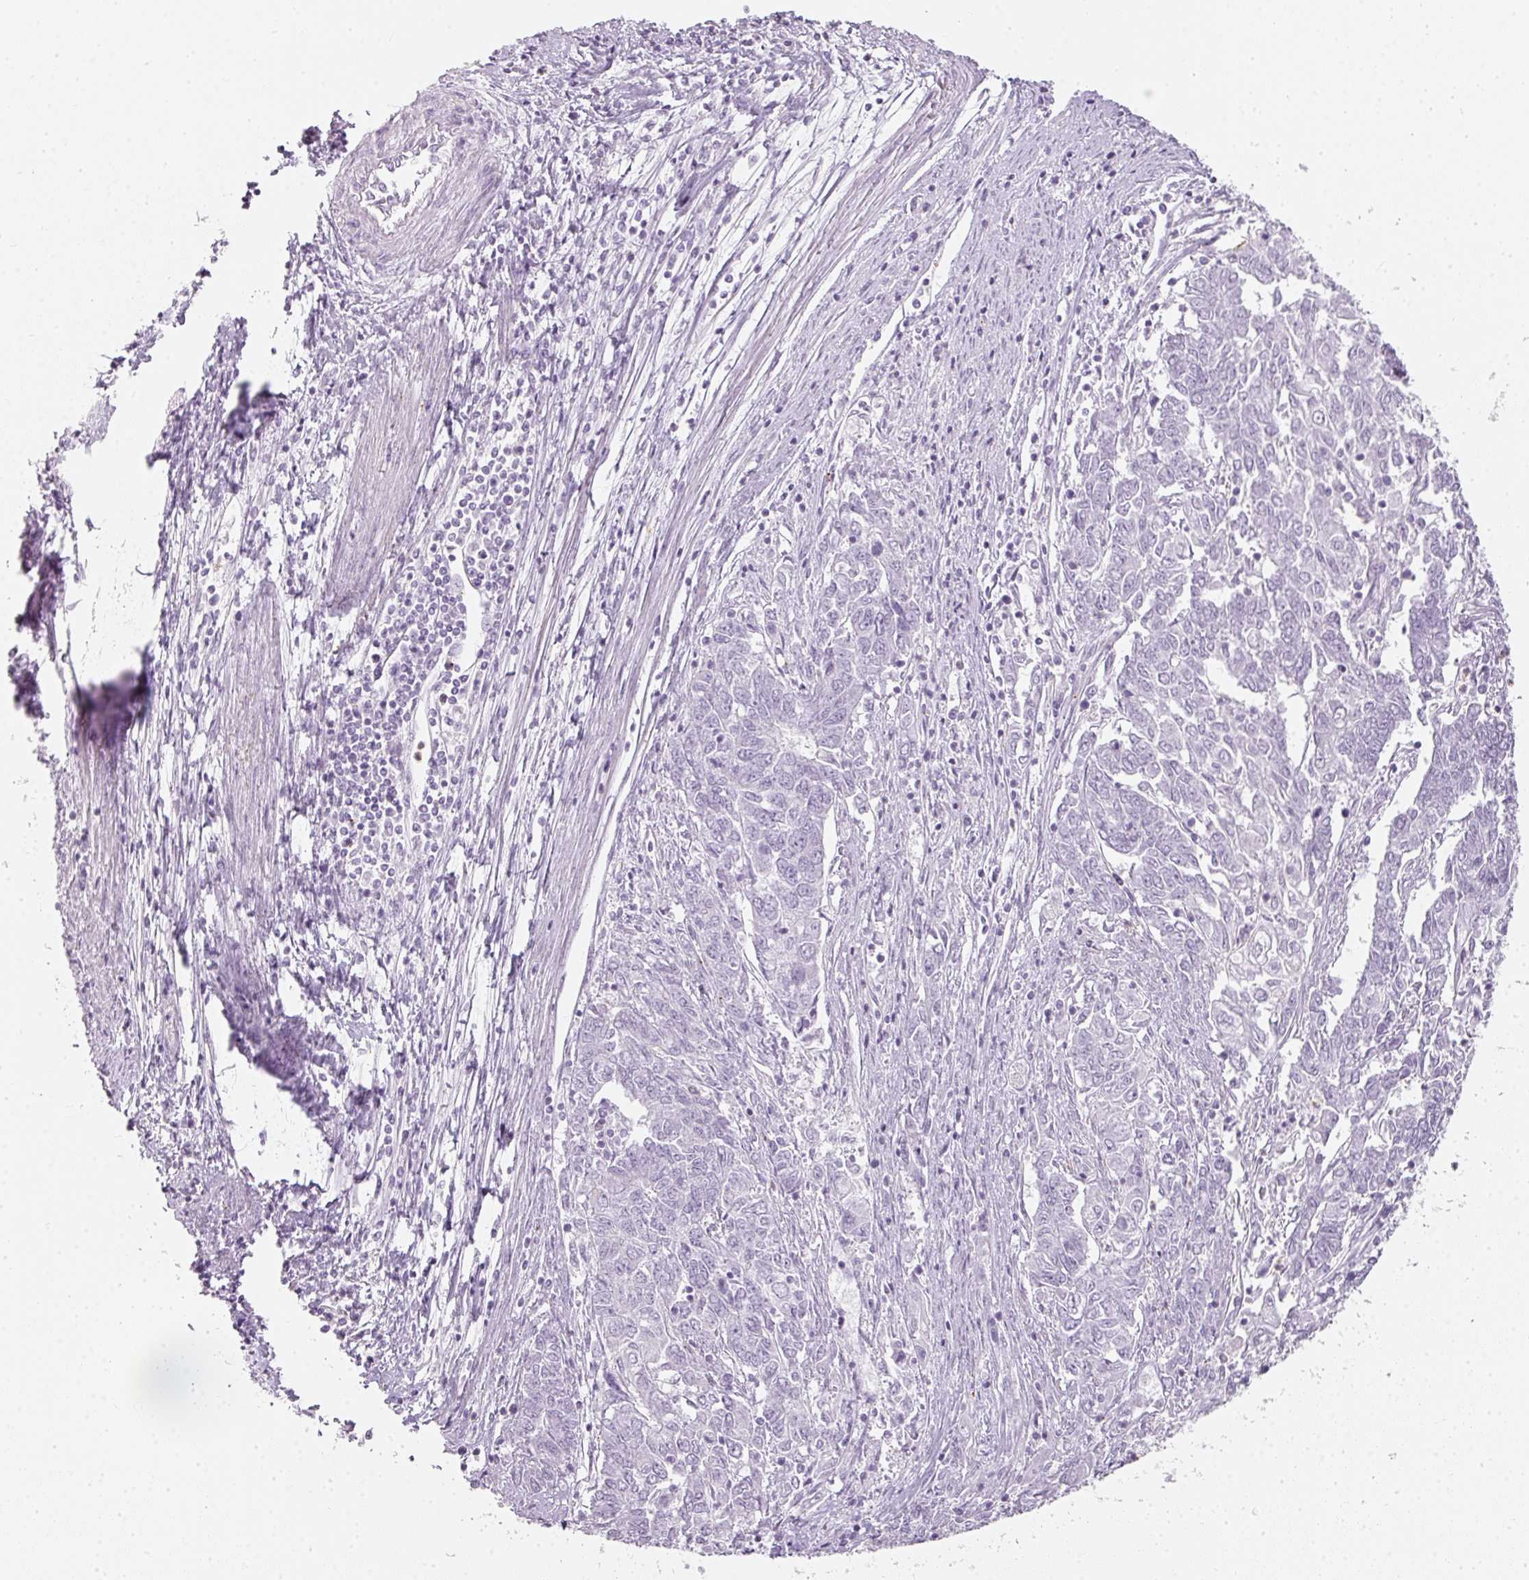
{"staining": {"intensity": "negative", "quantity": "none", "location": "none"}, "tissue": "endometrial cancer", "cell_type": "Tumor cells", "image_type": "cancer", "snomed": [{"axis": "morphology", "description": "Adenocarcinoma, NOS"}, {"axis": "topography", "description": "Endometrium"}], "caption": "There is no significant positivity in tumor cells of endometrial adenocarcinoma.", "gene": "TMEM42", "patient": {"sex": "female", "age": 54}}